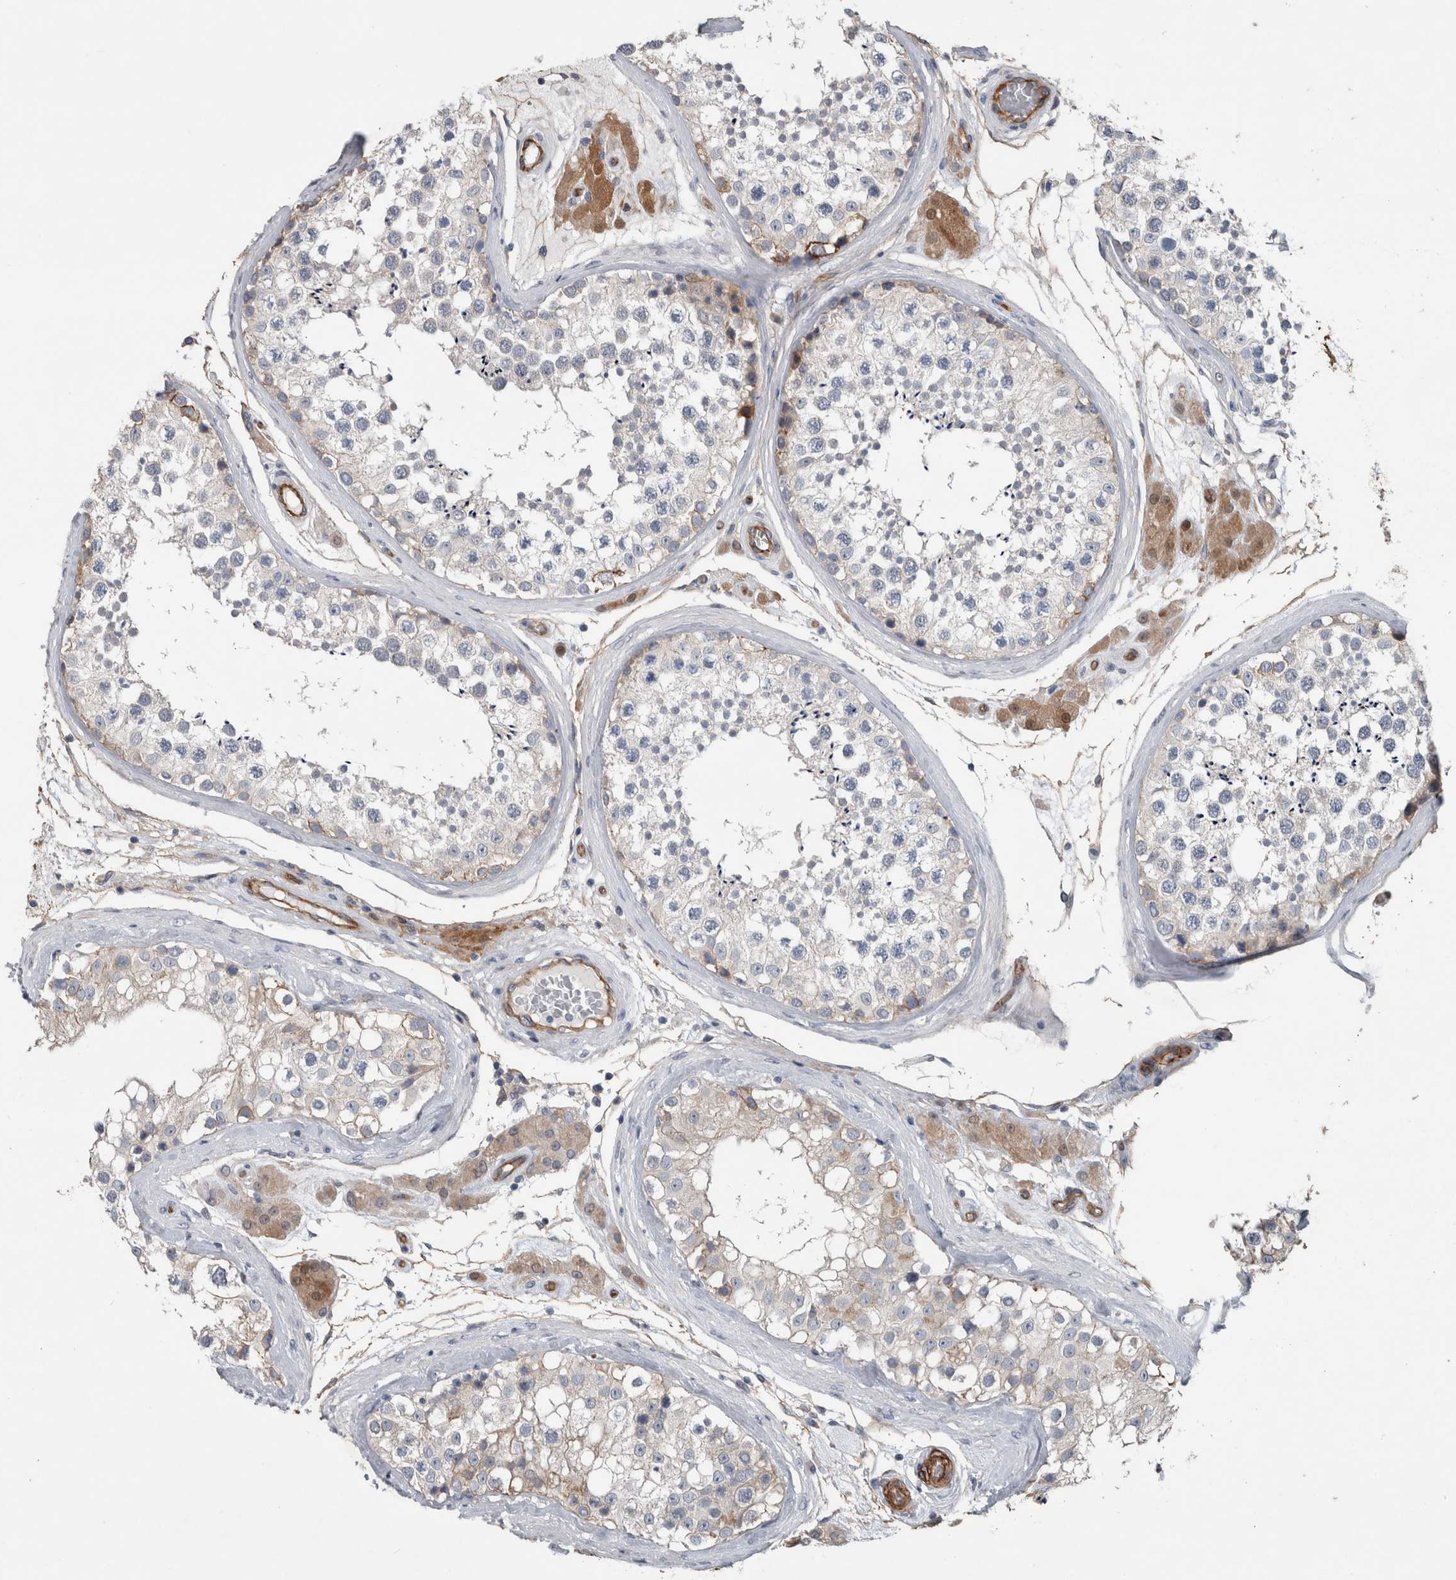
{"staining": {"intensity": "moderate", "quantity": "<25%", "location": "cytoplasmic/membranous"}, "tissue": "testis", "cell_type": "Cells in seminiferous ducts", "image_type": "normal", "snomed": [{"axis": "morphology", "description": "Normal tissue, NOS"}, {"axis": "topography", "description": "Testis"}], "caption": "There is low levels of moderate cytoplasmic/membranous expression in cells in seminiferous ducts of normal testis, as demonstrated by immunohistochemical staining (brown color).", "gene": "BCAM", "patient": {"sex": "male", "age": 46}}